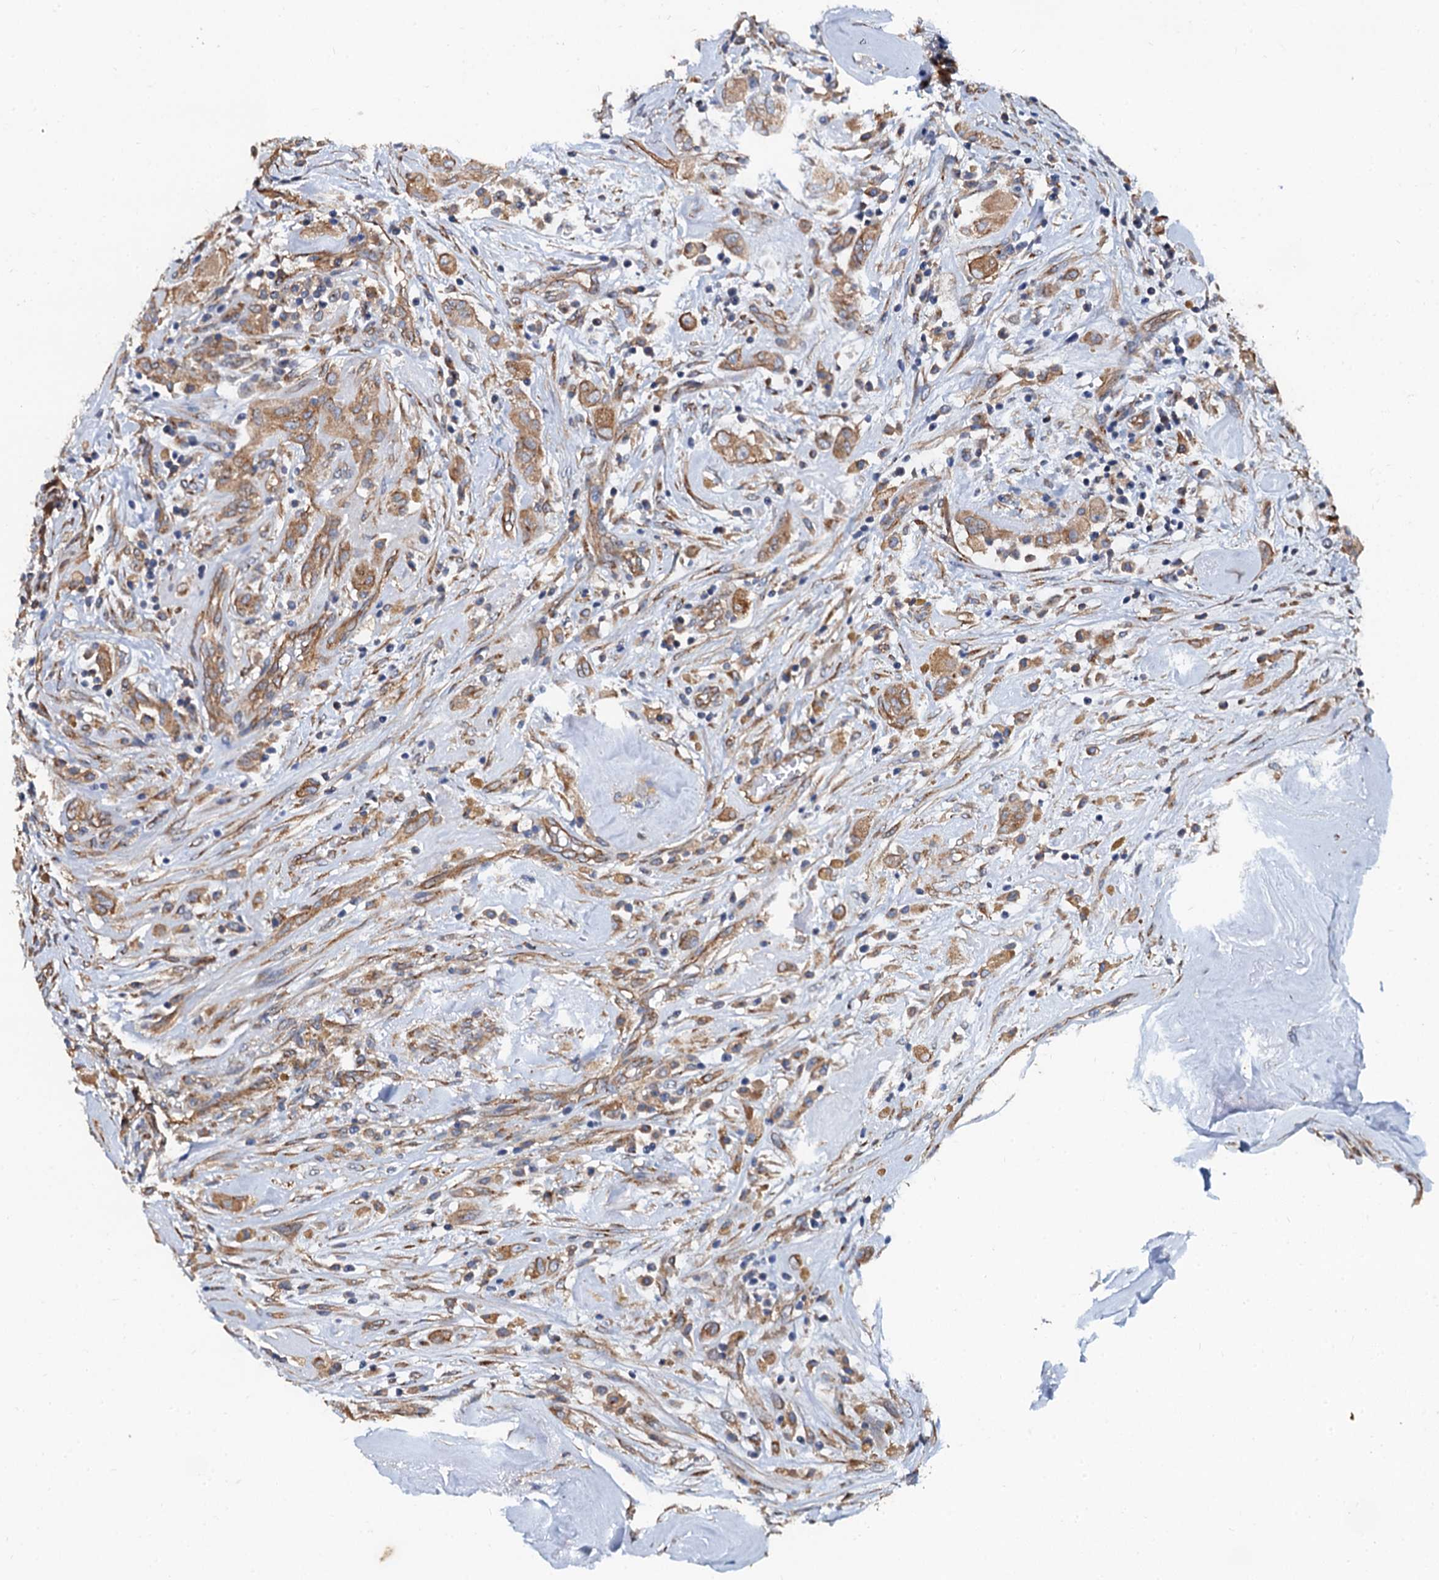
{"staining": {"intensity": "moderate", "quantity": ">75%", "location": "cytoplasmic/membranous"}, "tissue": "thyroid cancer", "cell_type": "Tumor cells", "image_type": "cancer", "snomed": [{"axis": "morphology", "description": "Papillary adenocarcinoma, NOS"}, {"axis": "topography", "description": "Thyroid gland"}], "caption": "This photomicrograph reveals thyroid cancer (papillary adenocarcinoma) stained with immunohistochemistry (IHC) to label a protein in brown. The cytoplasmic/membranous of tumor cells show moderate positivity for the protein. Nuclei are counter-stained blue.", "gene": "NGRN", "patient": {"sex": "female", "age": 59}}